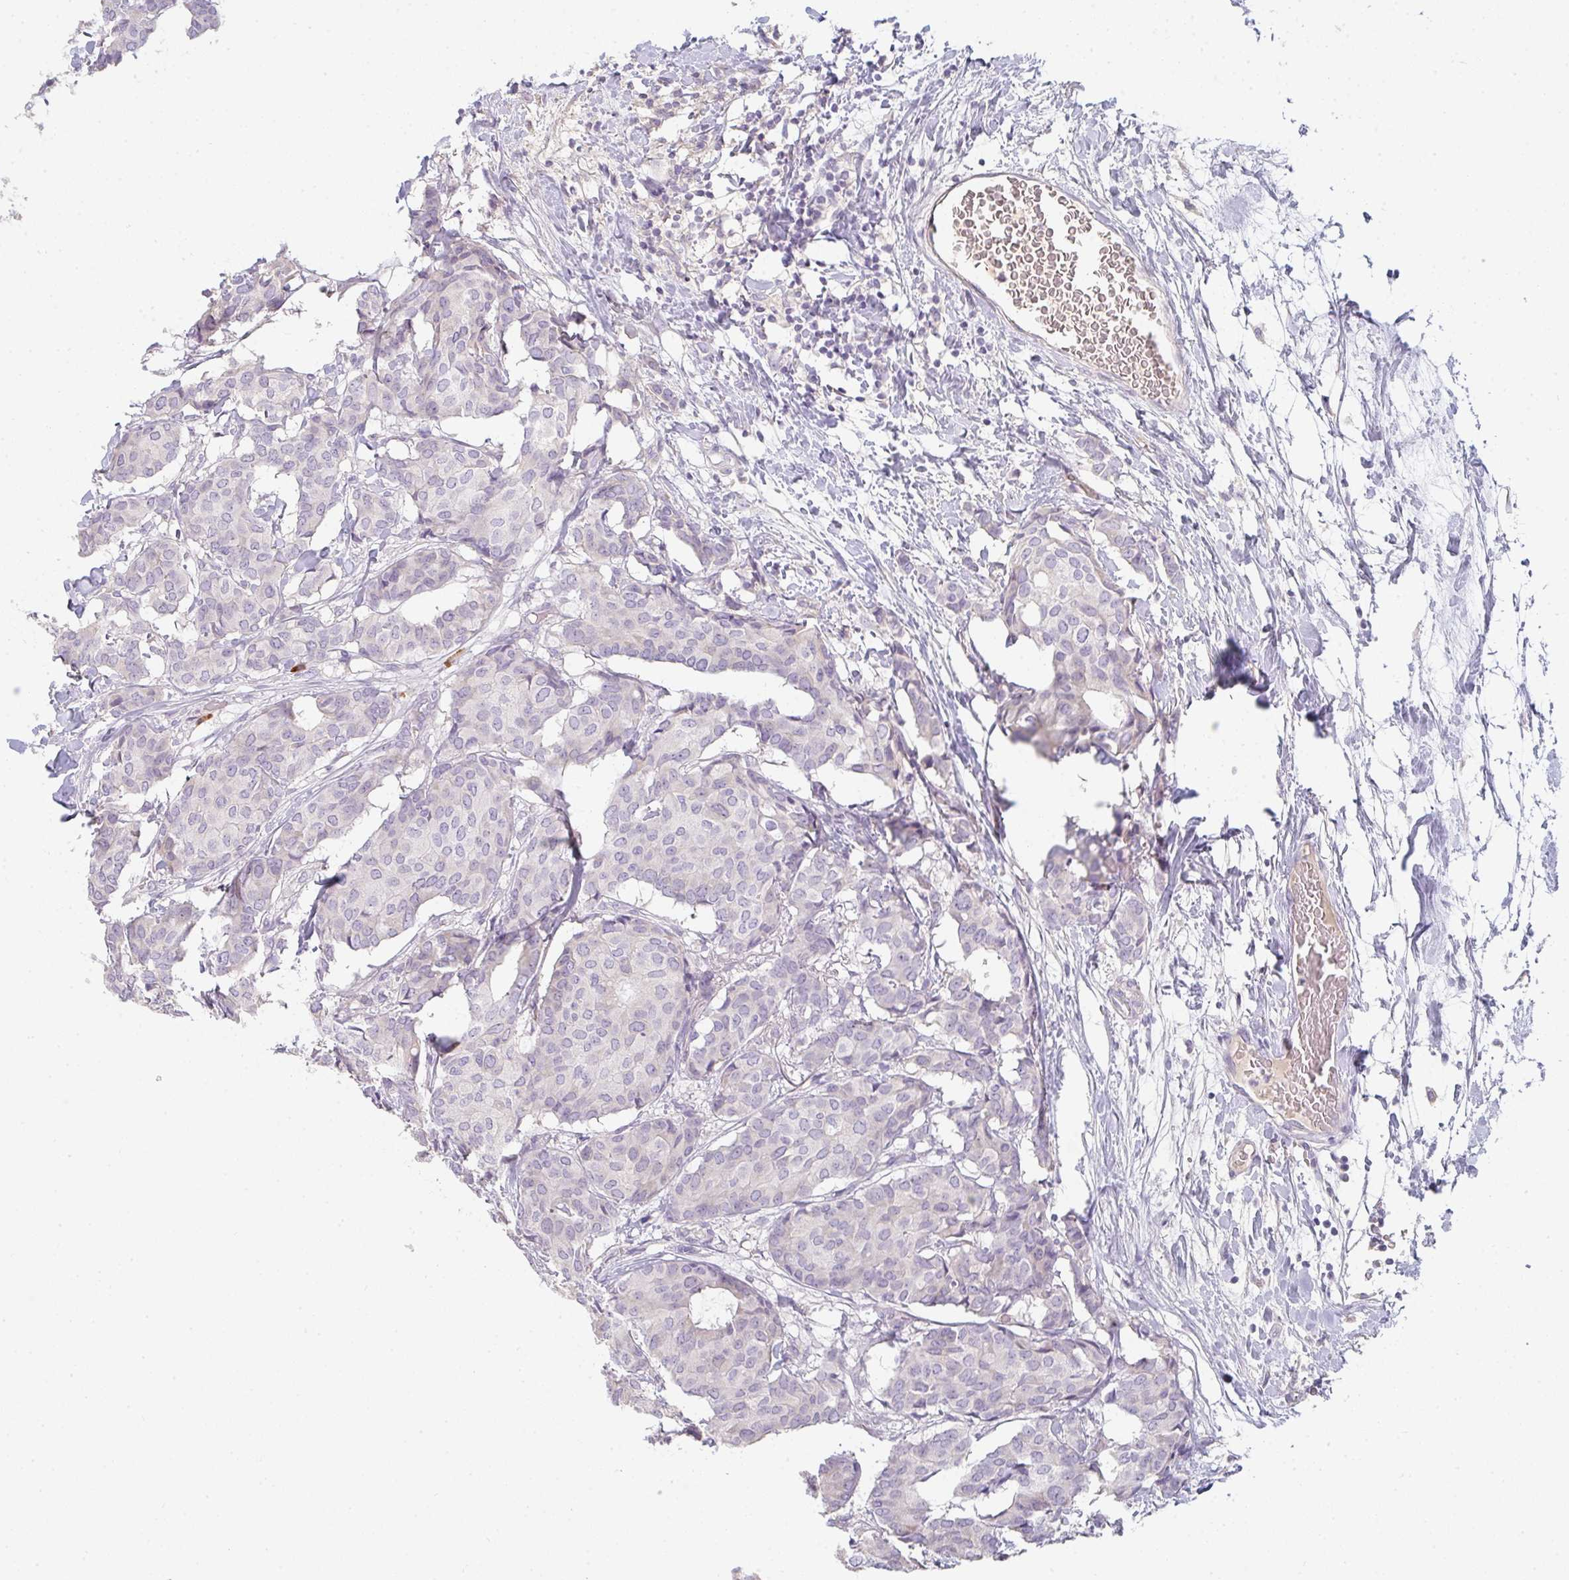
{"staining": {"intensity": "negative", "quantity": "none", "location": "none"}, "tissue": "breast cancer", "cell_type": "Tumor cells", "image_type": "cancer", "snomed": [{"axis": "morphology", "description": "Duct carcinoma"}, {"axis": "topography", "description": "Breast"}], "caption": "This is an immunohistochemistry photomicrograph of breast cancer. There is no positivity in tumor cells.", "gene": "ZNF215", "patient": {"sex": "female", "age": 75}}